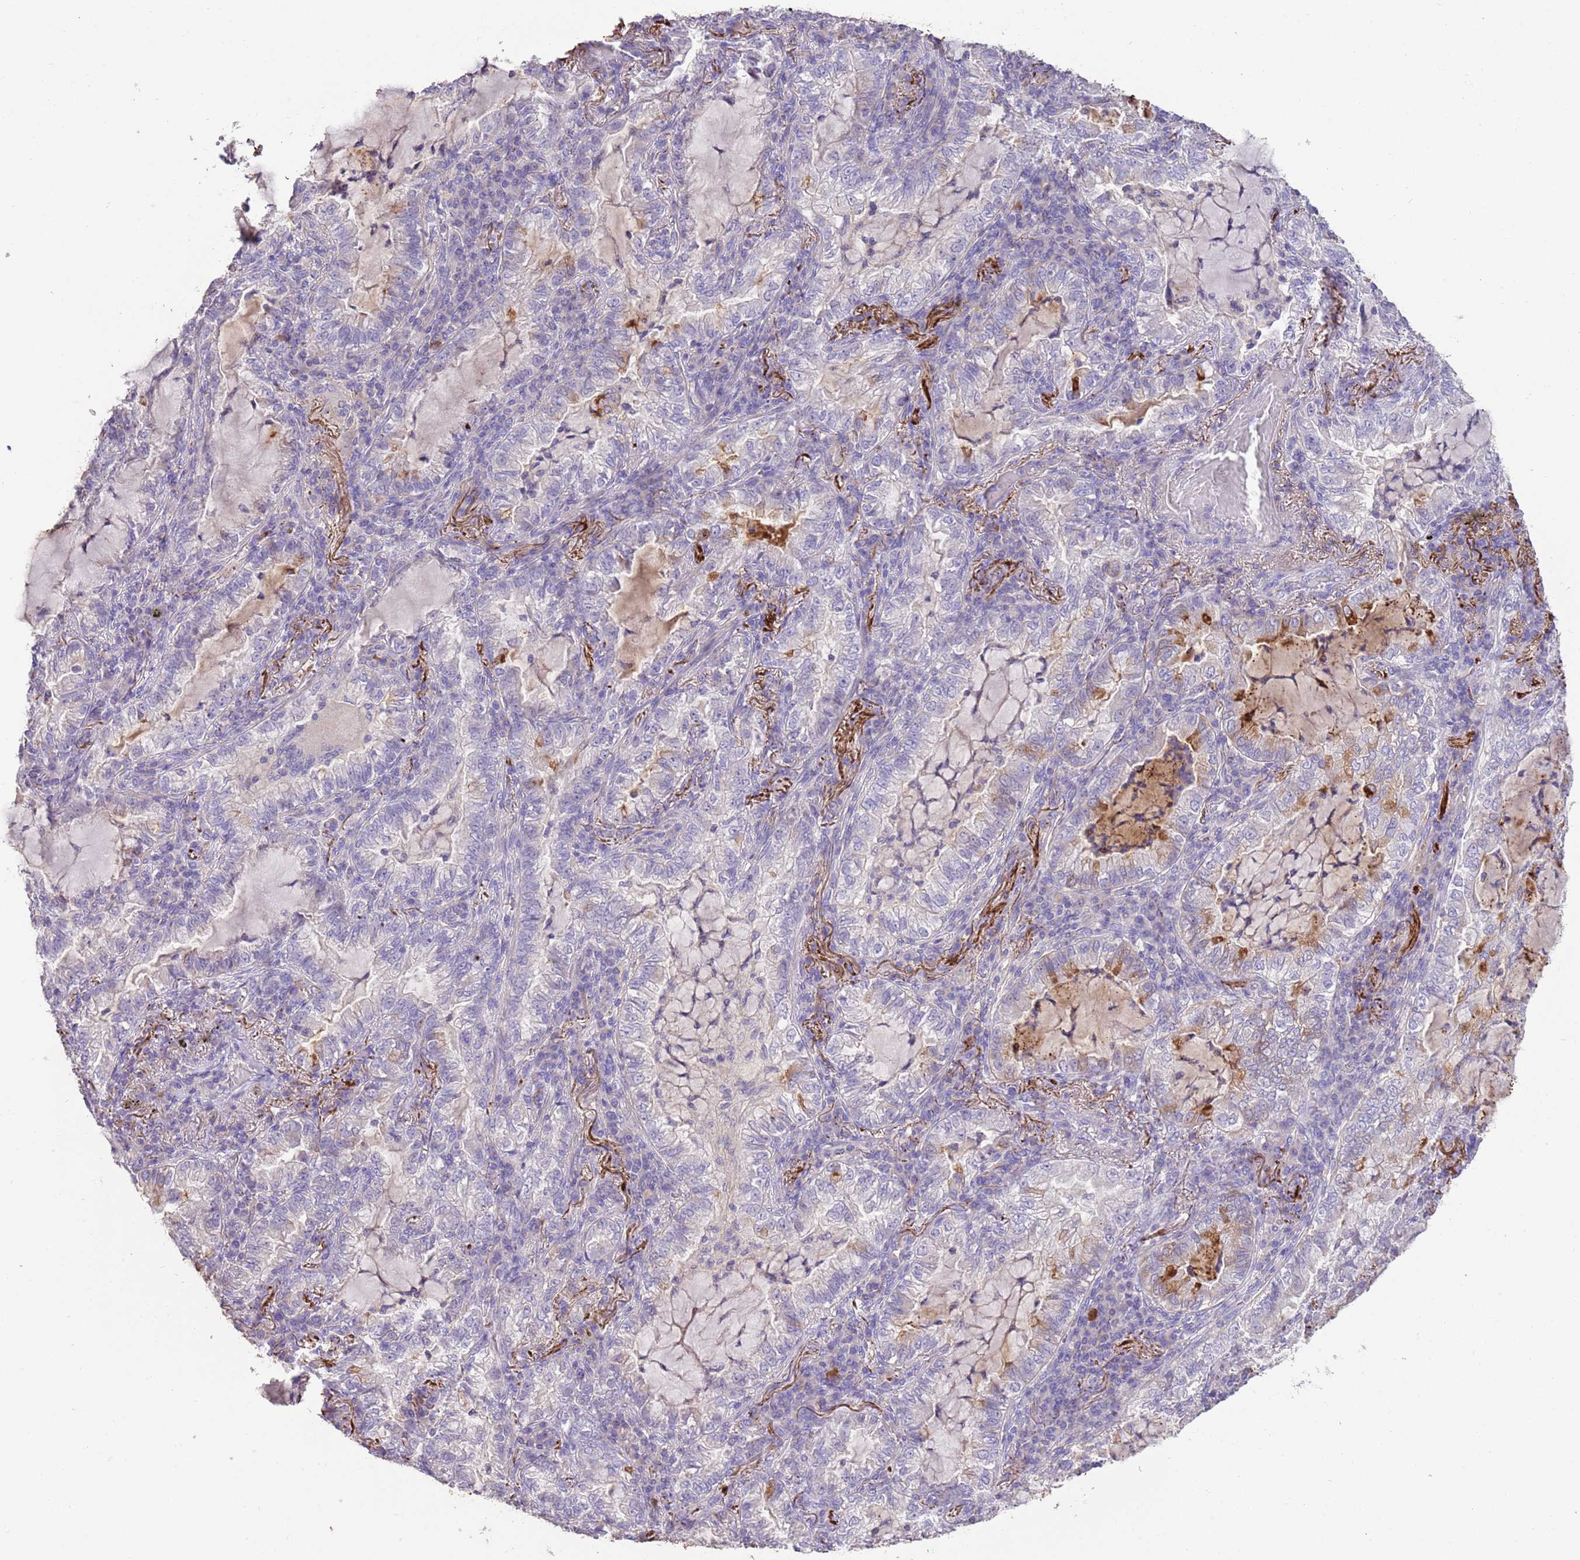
{"staining": {"intensity": "negative", "quantity": "none", "location": "none"}, "tissue": "lung cancer", "cell_type": "Tumor cells", "image_type": "cancer", "snomed": [{"axis": "morphology", "description": "Adenocarcinoma, NOS"}, {"axis": "topography", "description": "Lung"}], "caption": "Immunohistochemical staining of lung adenocarcinoma shows no significant expression in tumor cells.", "gene": "SFTPA1", "patient": {"sex": "female", "age": 73}}